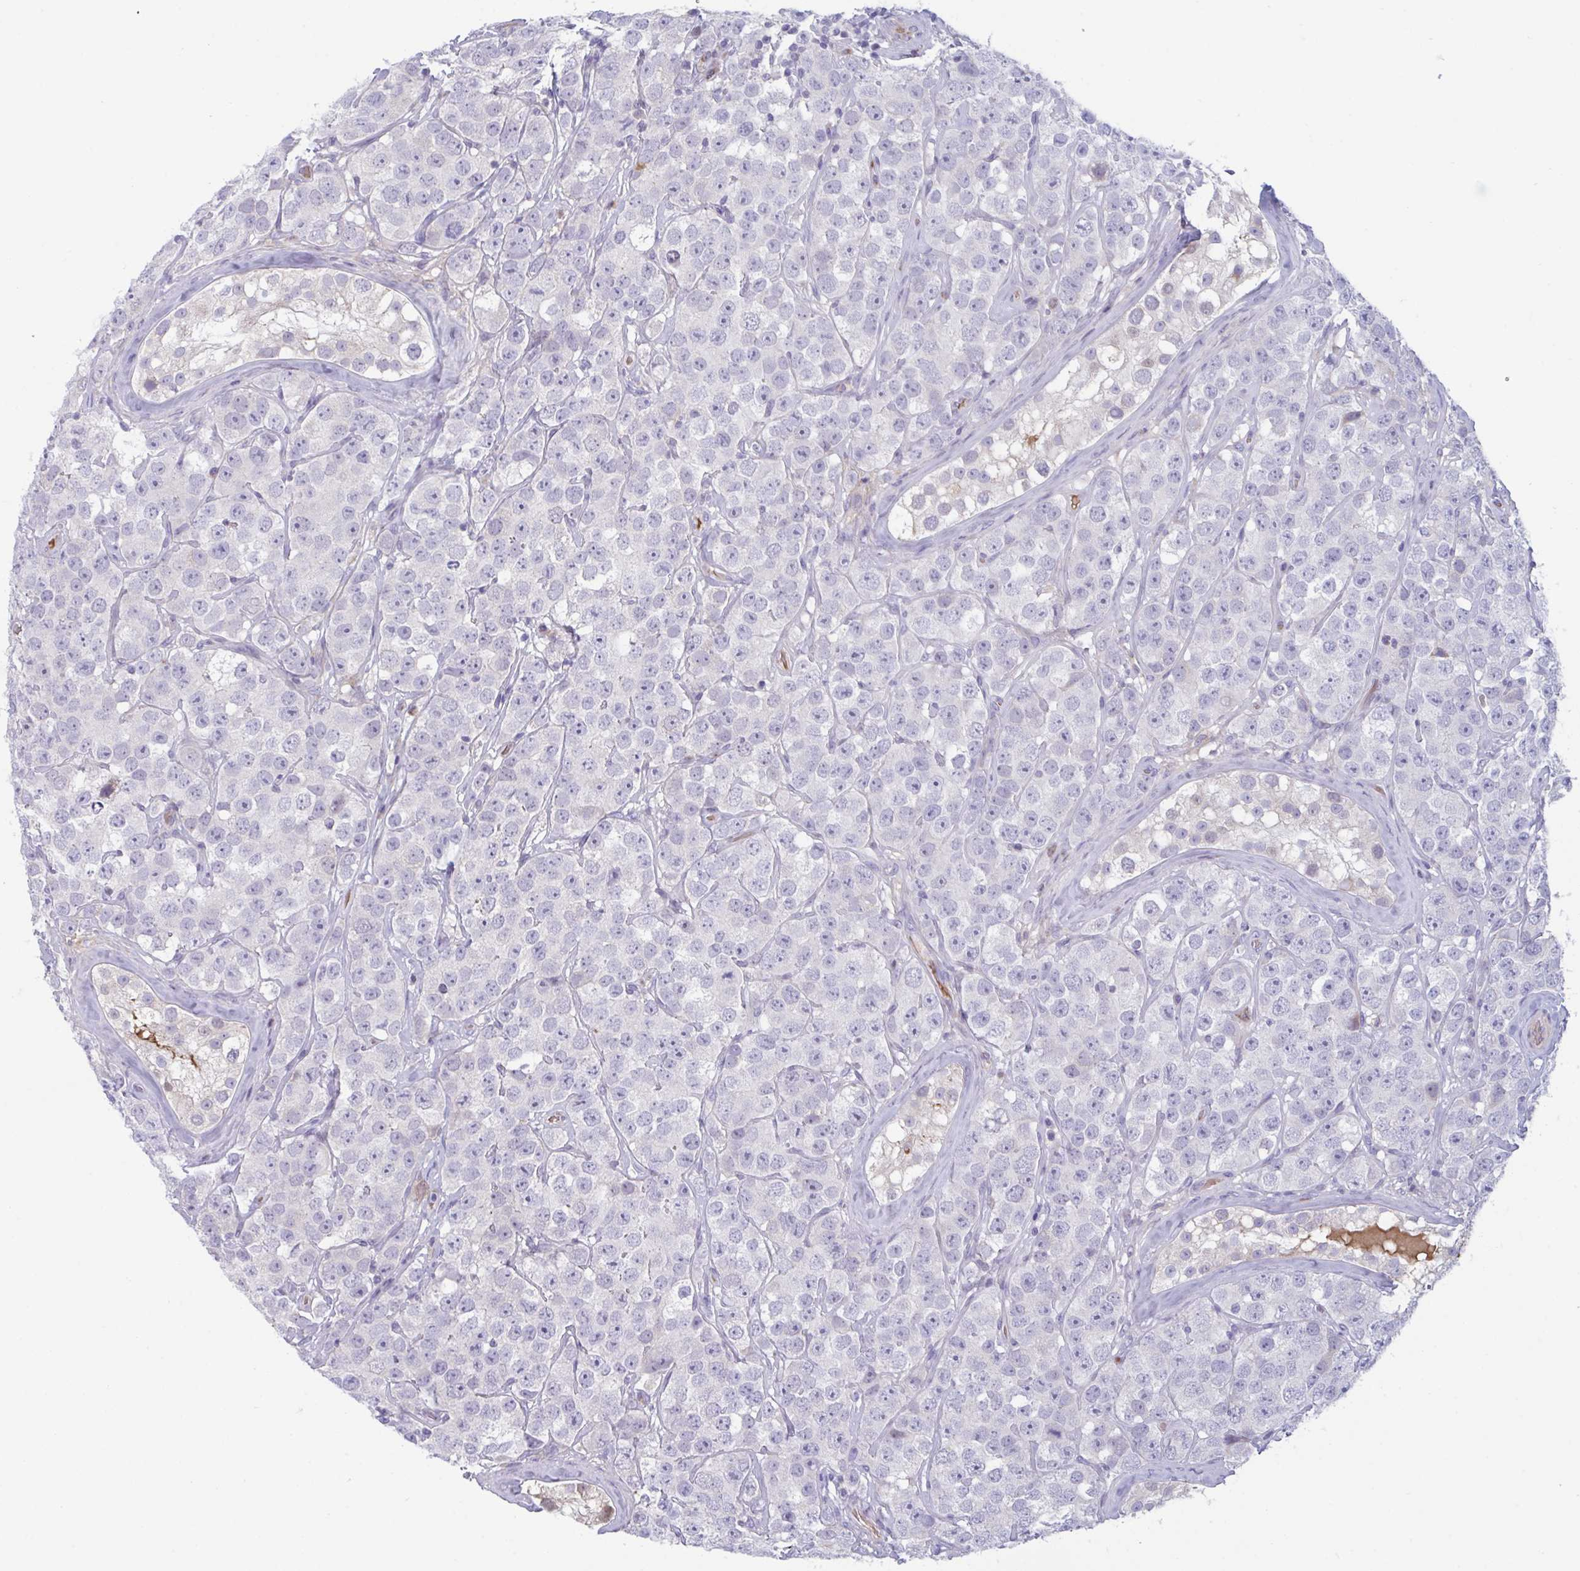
{"staining": {"intensity": "negative", "quantity": "none", "location": "none"}, "tissue": "testis cancer", "cell_type": "Tumor cells", "image_type": "cancer", "snomed": [{"axis": "morphology", "description": "Seminoma, NOS"}, {"axis": "topography", "description": "Testis"}], "caption": "An image of seminoma (testis) stained for a protein exhibits no brown staining in tumor cells. Nuclei are stained in blue.", "gene": "VWC2", "patient": {"sex": "male", "age": 28}}